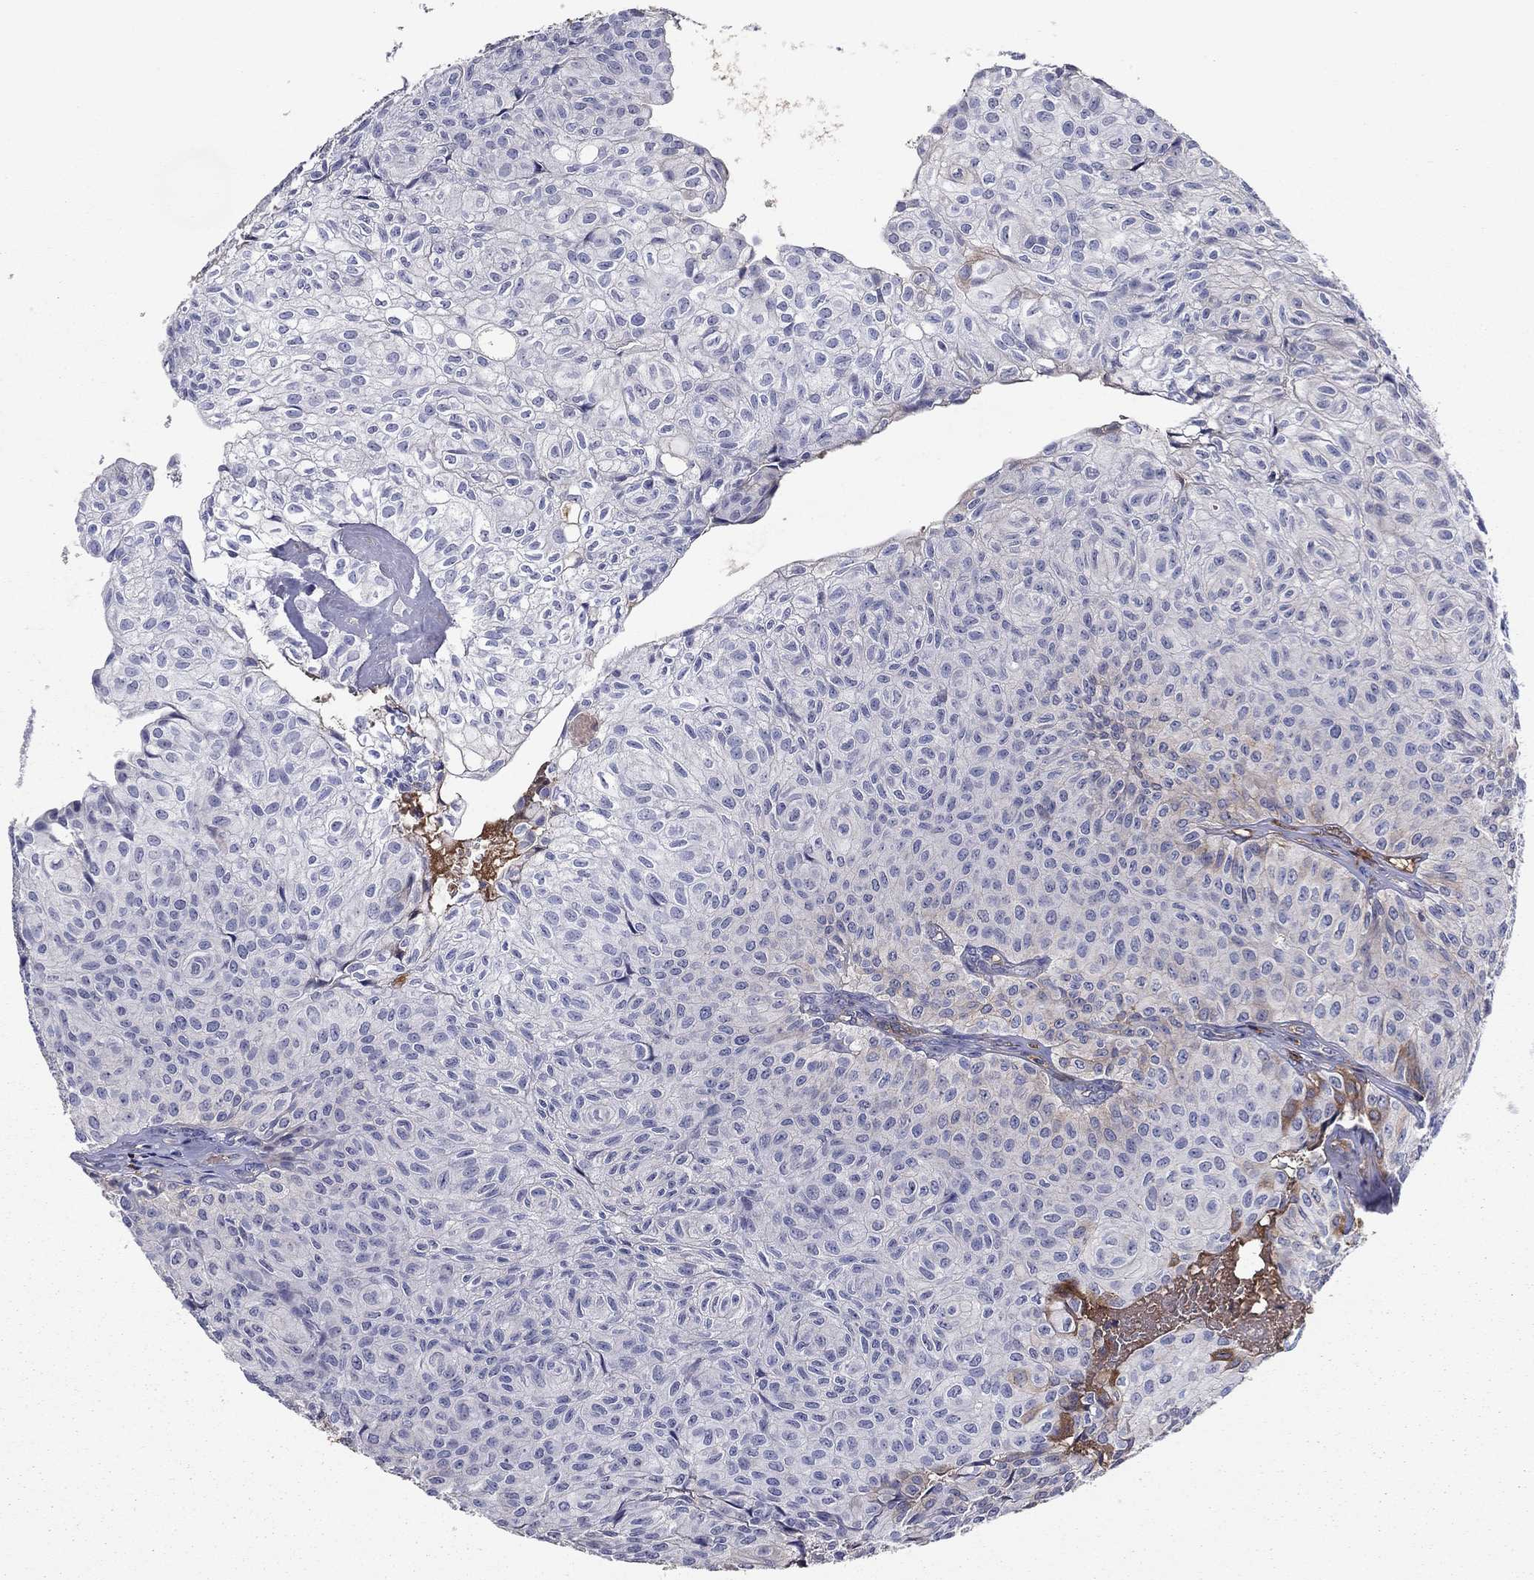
{"staining": {"intensity": "negative", "quantity": "none", "location": "none"}, "tissue": "urothelial cancer", "cell_type": "Tumor cells", "image_type": "cancer", "snomed": [{"axis": "morphology", "description": "Urothelial carcinoma, Low grade"}, {"axis": "topography", "description": "Urinary bladder"}], "caption": "Human urothelial cancer stained for a protein using immunohistochemistry (IHC) exhibits no expression in tumor cells.", "gene": "HPX", "patient": {"sex": "male", "age": 89}}